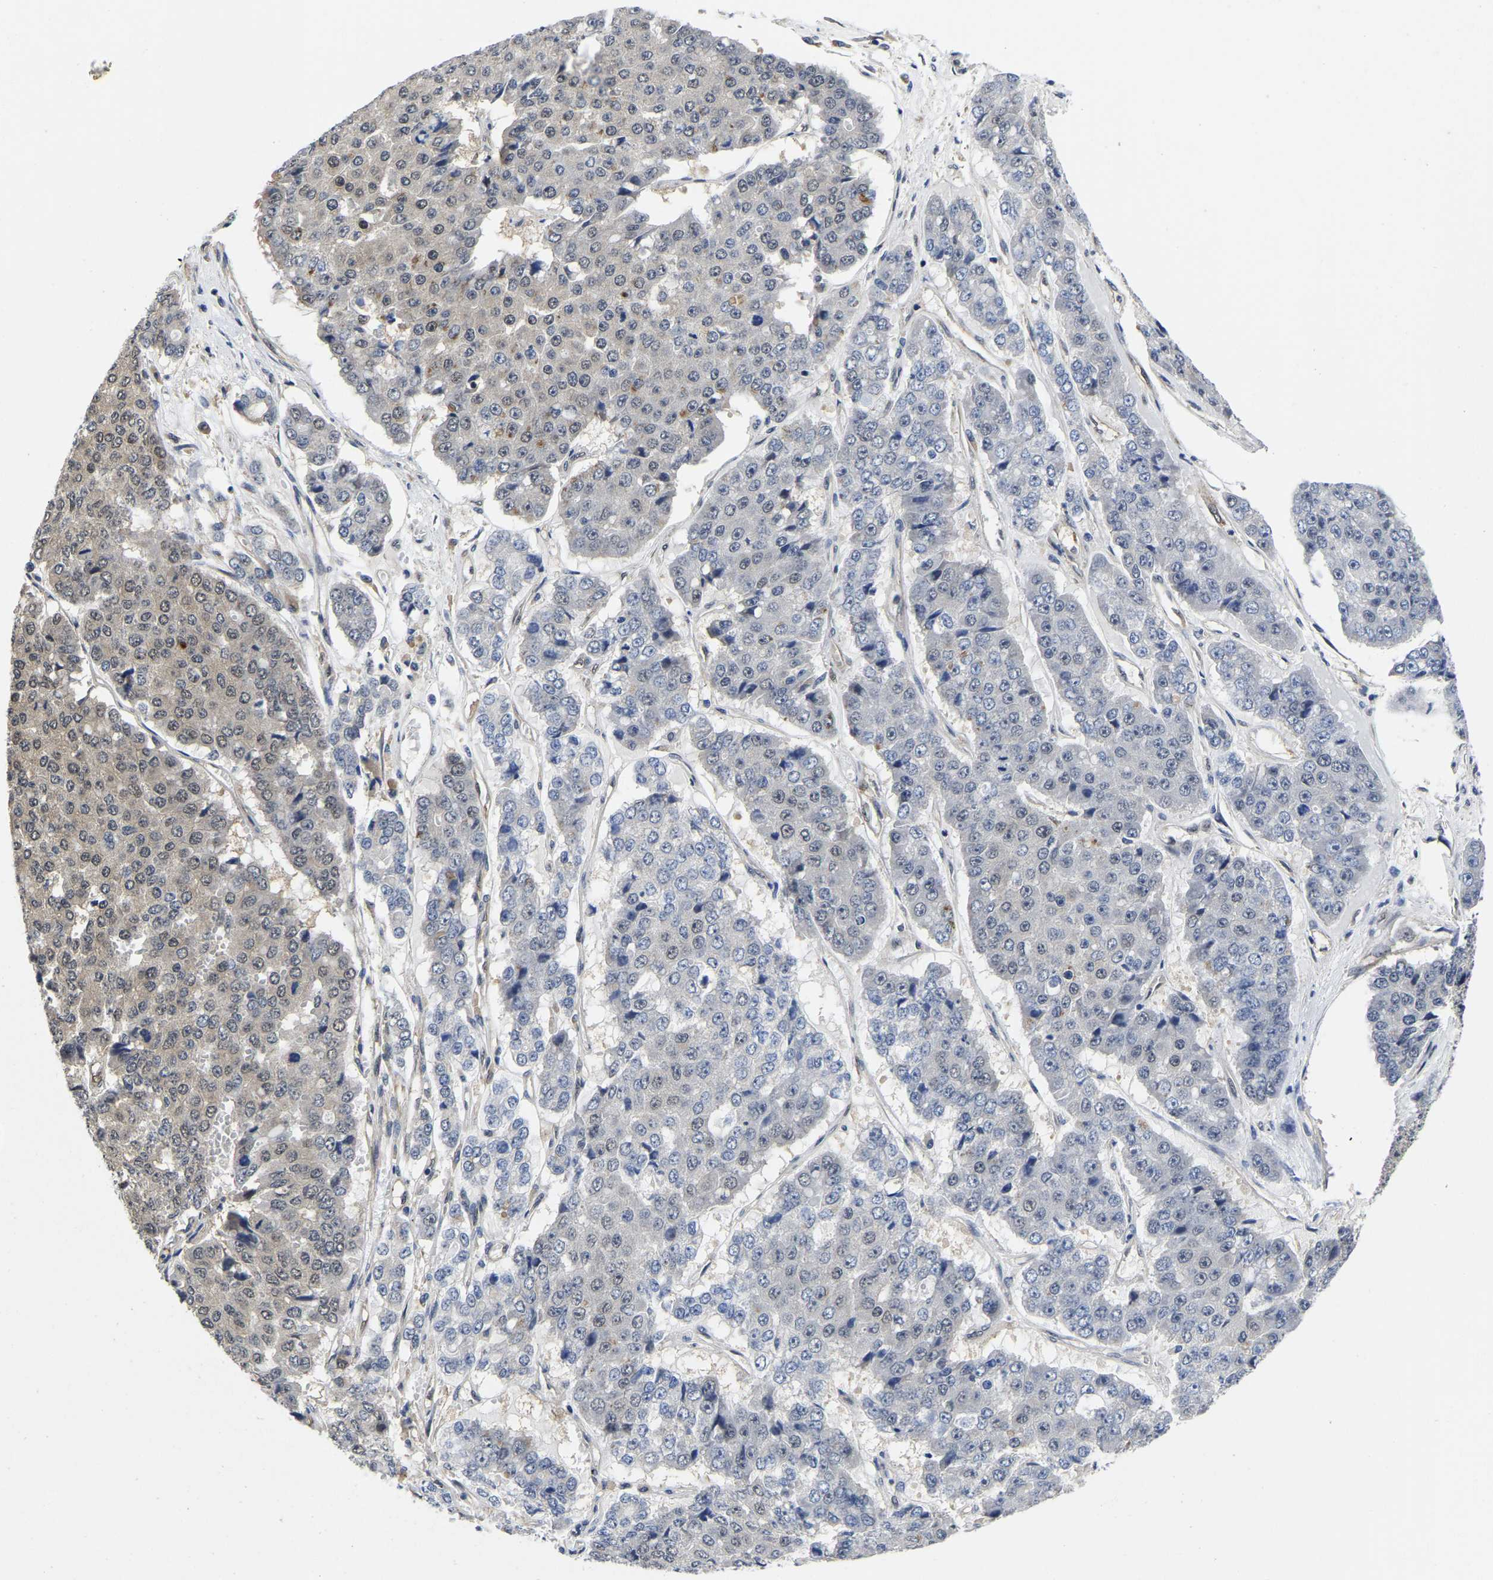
{"staining": {"intensity": "weak", "quantity": "25%-75%", "location": "cytoplasmic/membranous,nuclear"}, "tissue": "pancreatic cancer", "cell_type": "Tumor cells", "image_type": "cancer", "snomed": [{"axis": "morphology", "description": "Adenocarcinoma, NOS"}, {"axis": "topography", "description": "Pancreas"}], "caption": "Immunohistochemical staining of adenocarcinoma (pancreatic) exhibits weak cytoplasmic/membranous and nuclear protein positivity in approximately 25%-75% of tumor cells. (DAB IHC, brown staining for protein, blue staining for nuclei).", "gene": "MCOLN2", "patient": {"sex": "male", "age": 50}}